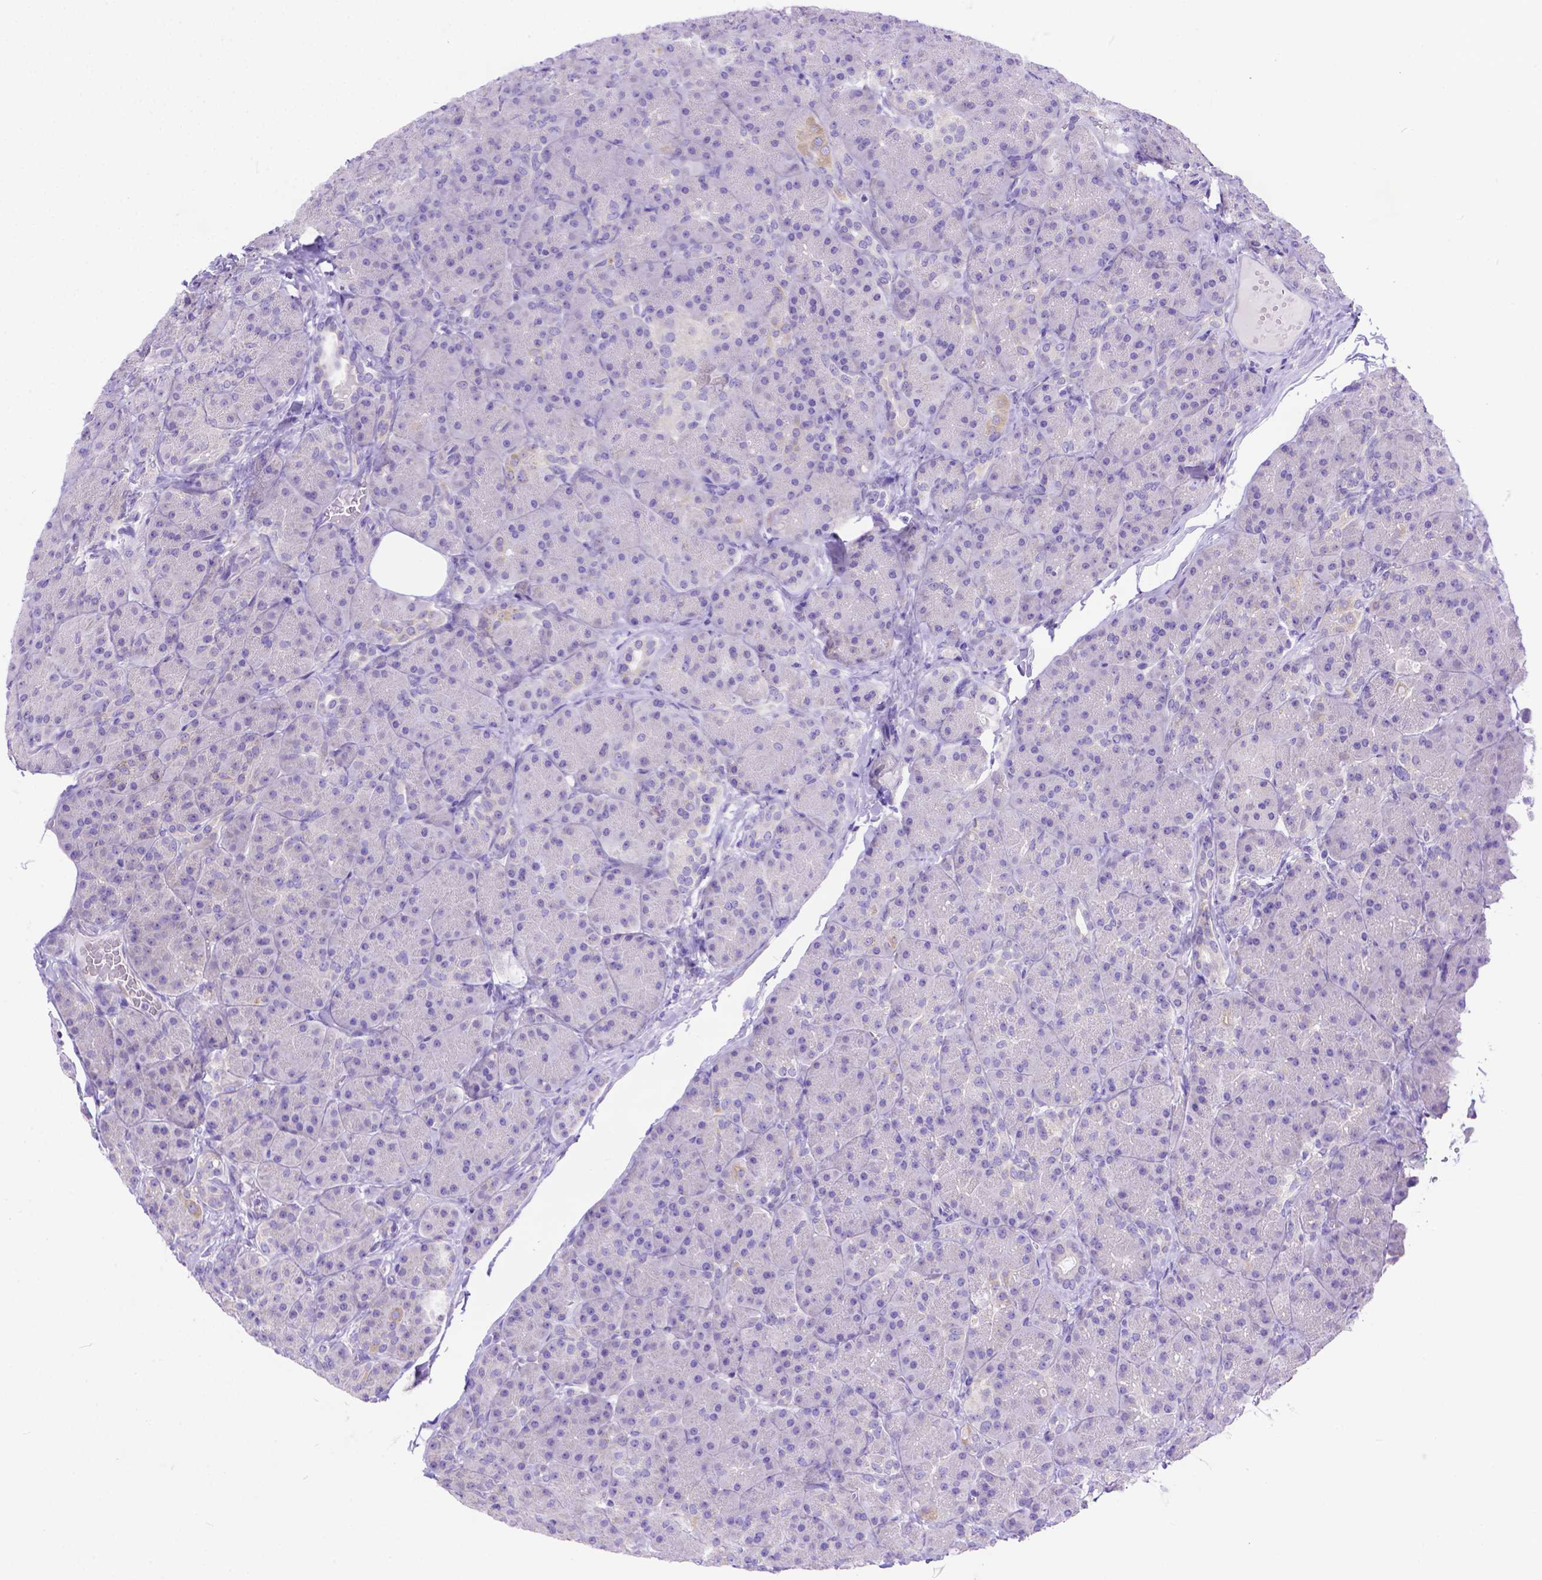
{"staining": {"intensity": "weak", "quantity": "<25%", "location": "cytoplasmic/membranous"}, "tissue": "pancreas", "cell_type": "Exocrine glandular cells", "image_type": "normal", "snomed": [{"axis": "morphology", "description": "Normal tissue, NOS"}, {"axis": "topography", "description": "Pancreas"}], "caption": "Immunohistochemistry (IHC) photomicrograph of unremarkable pancreas: pancreas stained with DAB (3,3'-diaminobenzidine) displays no significant protein expression in exocrine glandular cells.", "gene": "DHRS2", "patient": {"sex": "male", "age": 57}}